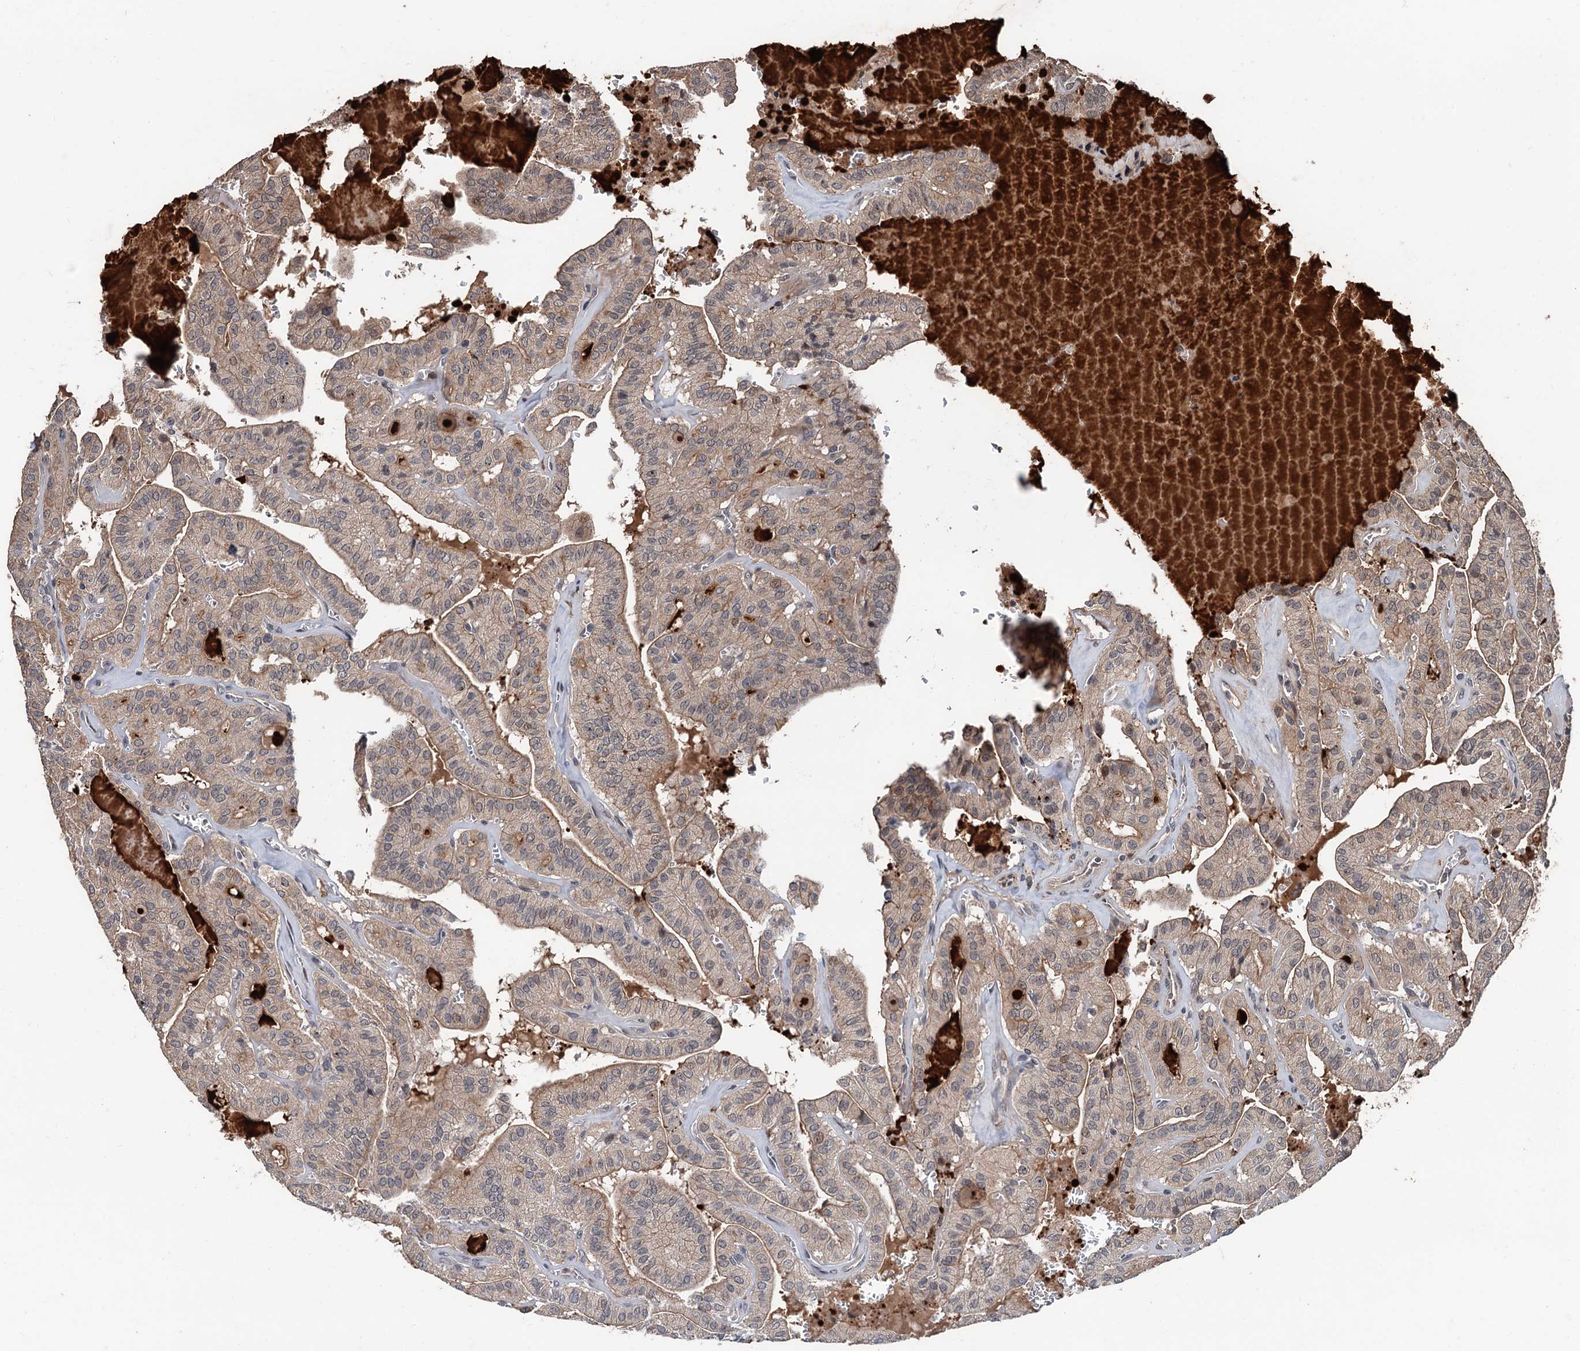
{"staining": {"intensity": "weak", "quantity": ">75%", "location": "cytoplasmic/membranous"}, "tissue": "thyroid cancer", "cell_type": "Tumor cells", "image_type": "cancer", "snomed": [{"axis": "morphology", "description": "Papillary adenocarcinoma, NOS"}, {"axis": "topography", "description": "Thyroid gland"}], "caption": "Protein staining by immunohistochemistry (IHC) exhibits weak cytoplasmic/membranous positivity in about >75% of tumor cells in thyroid cancer. The protein is shown in brown color, while the nuclei are stained blue.", "gene": "ZNF438", "patient": {"sex": "male", "age": 52}}